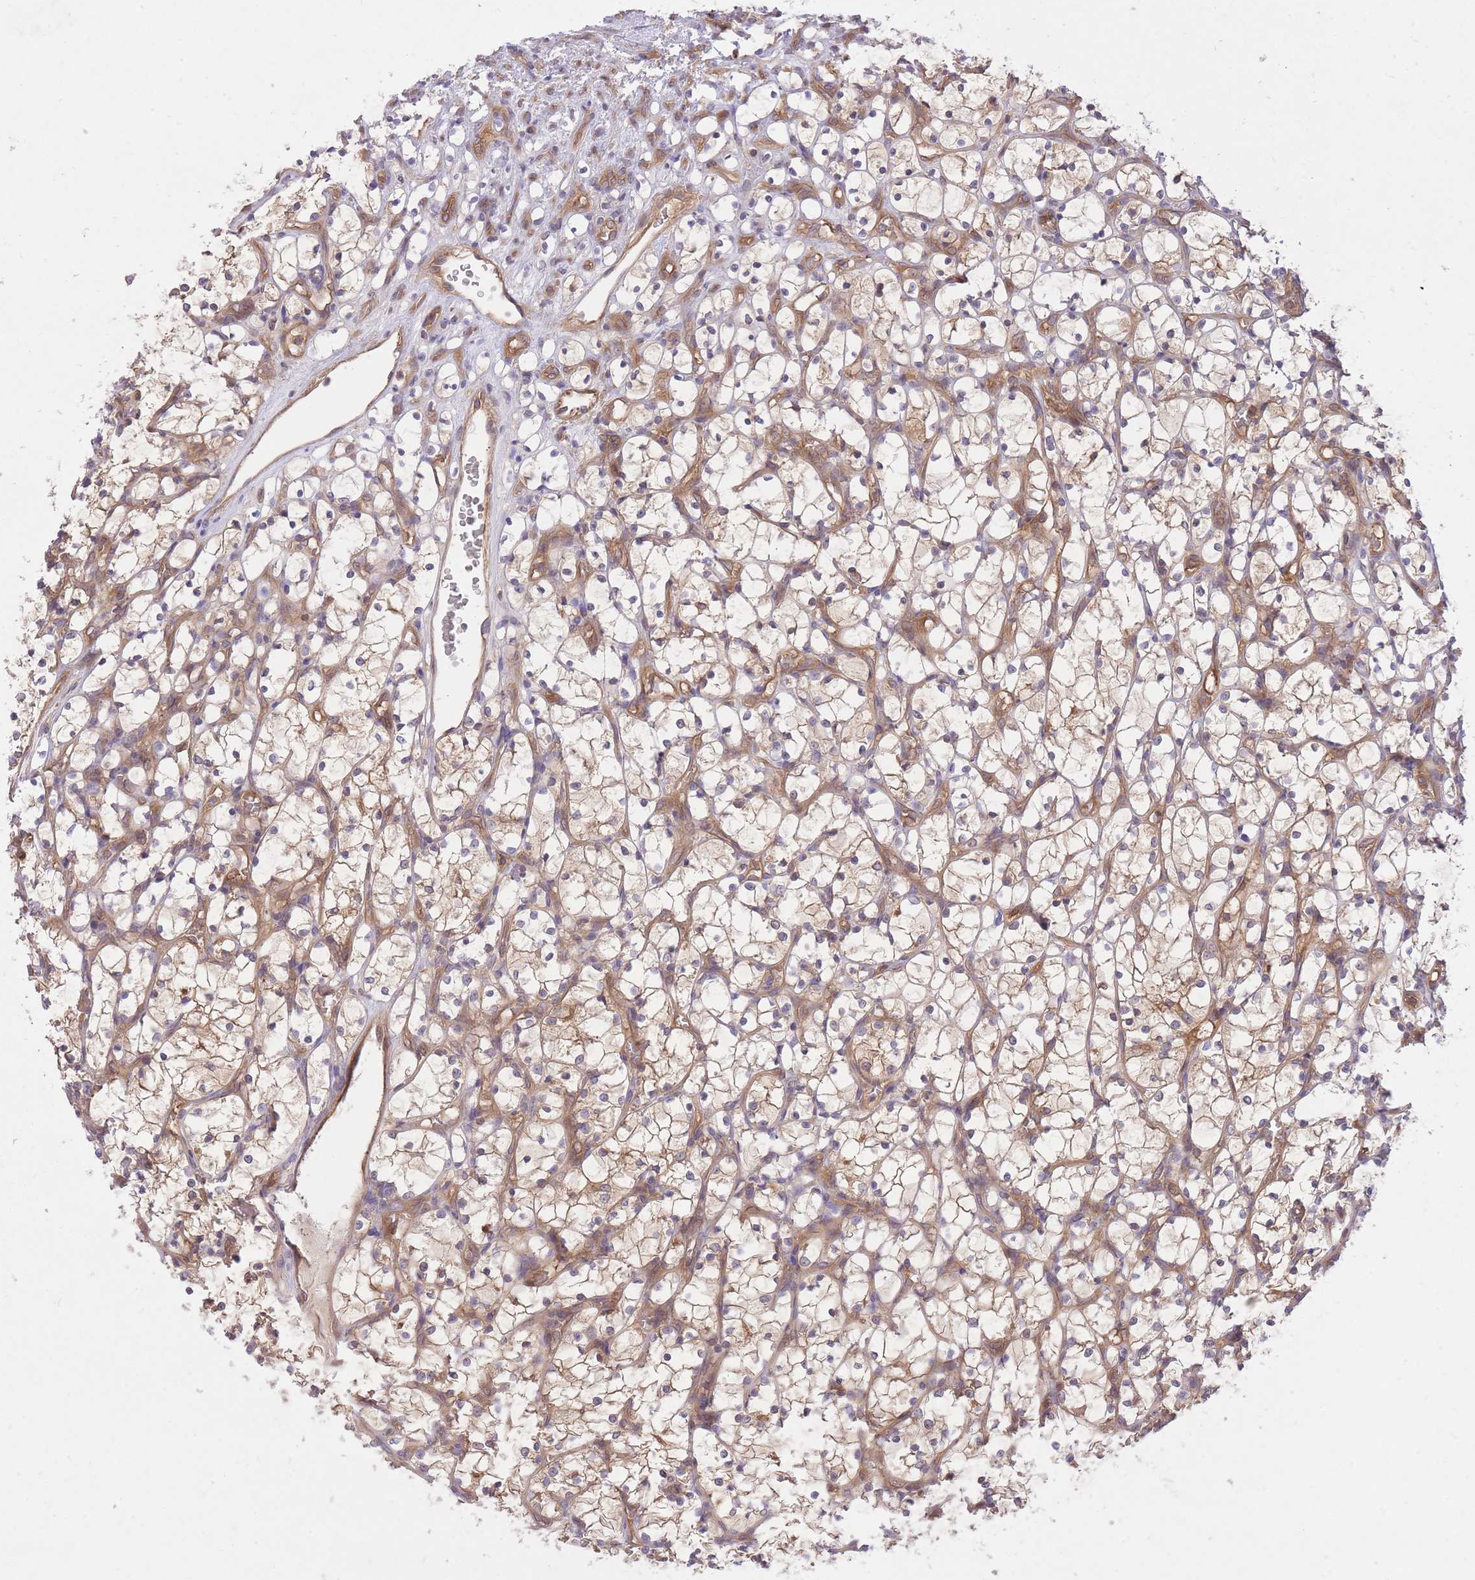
{"staining": {"intensity": "negative", "quantity": "none", "location": "none"}, "tissue": "renal cancer", "cell_type": "Tumor cells", "image_type": "cancer", "snomed": [{"axis": "morphology", "description": "Adenocarcinoma, NOS"}, {"axis": "topography", "description": "Kidney"}], "caption": "Human renal cancer (adenocarcinoma) stained for a protein using immunohistochemistry (IHC) demonstrates no expression in tumor cells.", "gene": "PREP", "patient": {"sex": "female", "age": 69}}